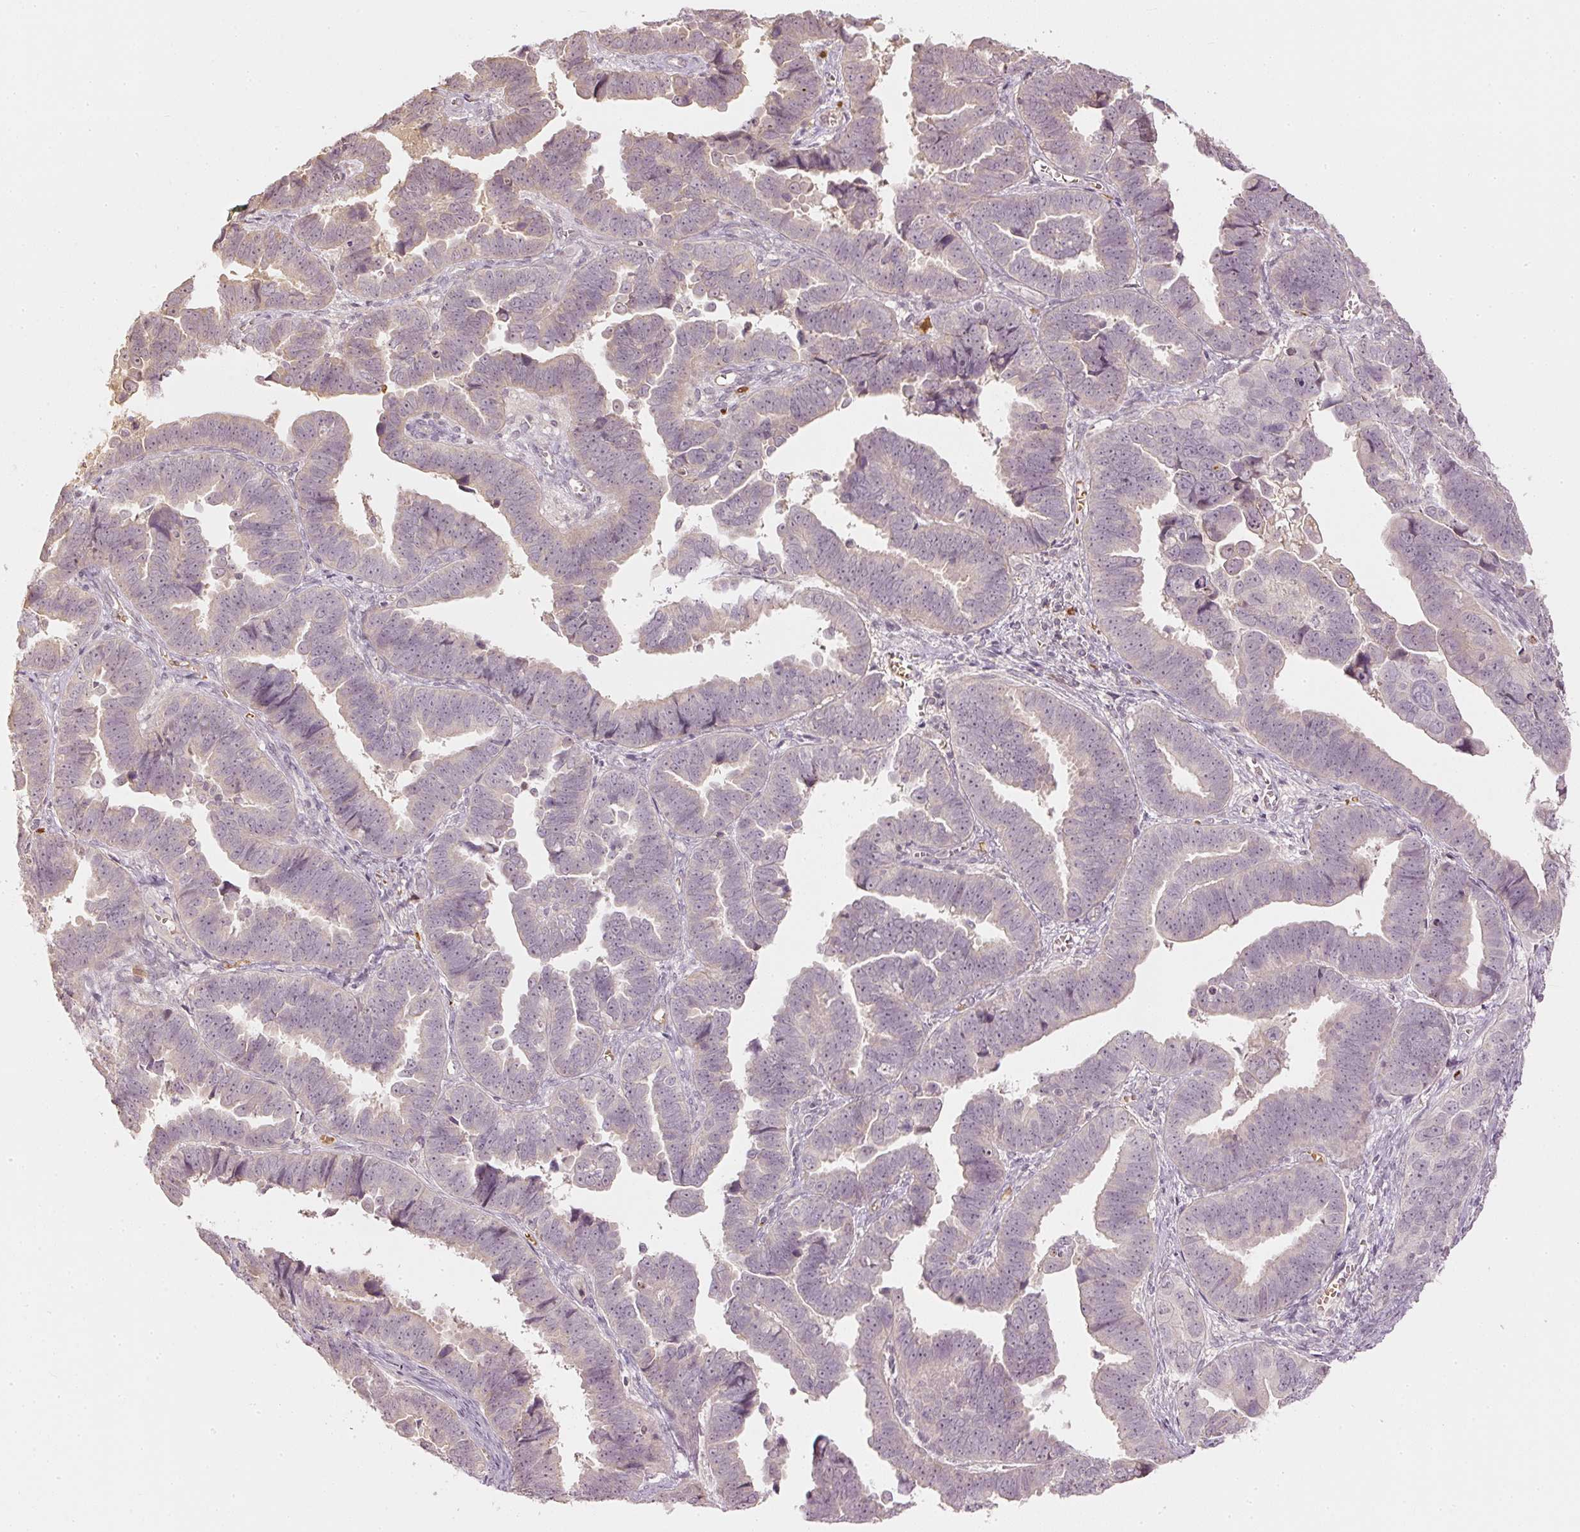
{"staining": {"intensity": "weak", "quantity": "<25%", "location": "cytoplasmic/membranous"}, "tissue": "endometrial cancer", "cell_type": "Tumor cells", "image_type": "cancer", "snomed": [{"axis": "morphology", "description": "Adenocarcinoma, NOS"}, {"axis": "topography", "description": "Endometrium"}], "caption": "High magnification brightfield microscopy of endometrial cancer stained with DAB (3,3'-diaminobenzidine) (brown) and counterstained with hematoxylin (blue): tumor cells show no significant positivity.", "gene": "GZMA", "patient": {"sex": "female", "age": 75}}